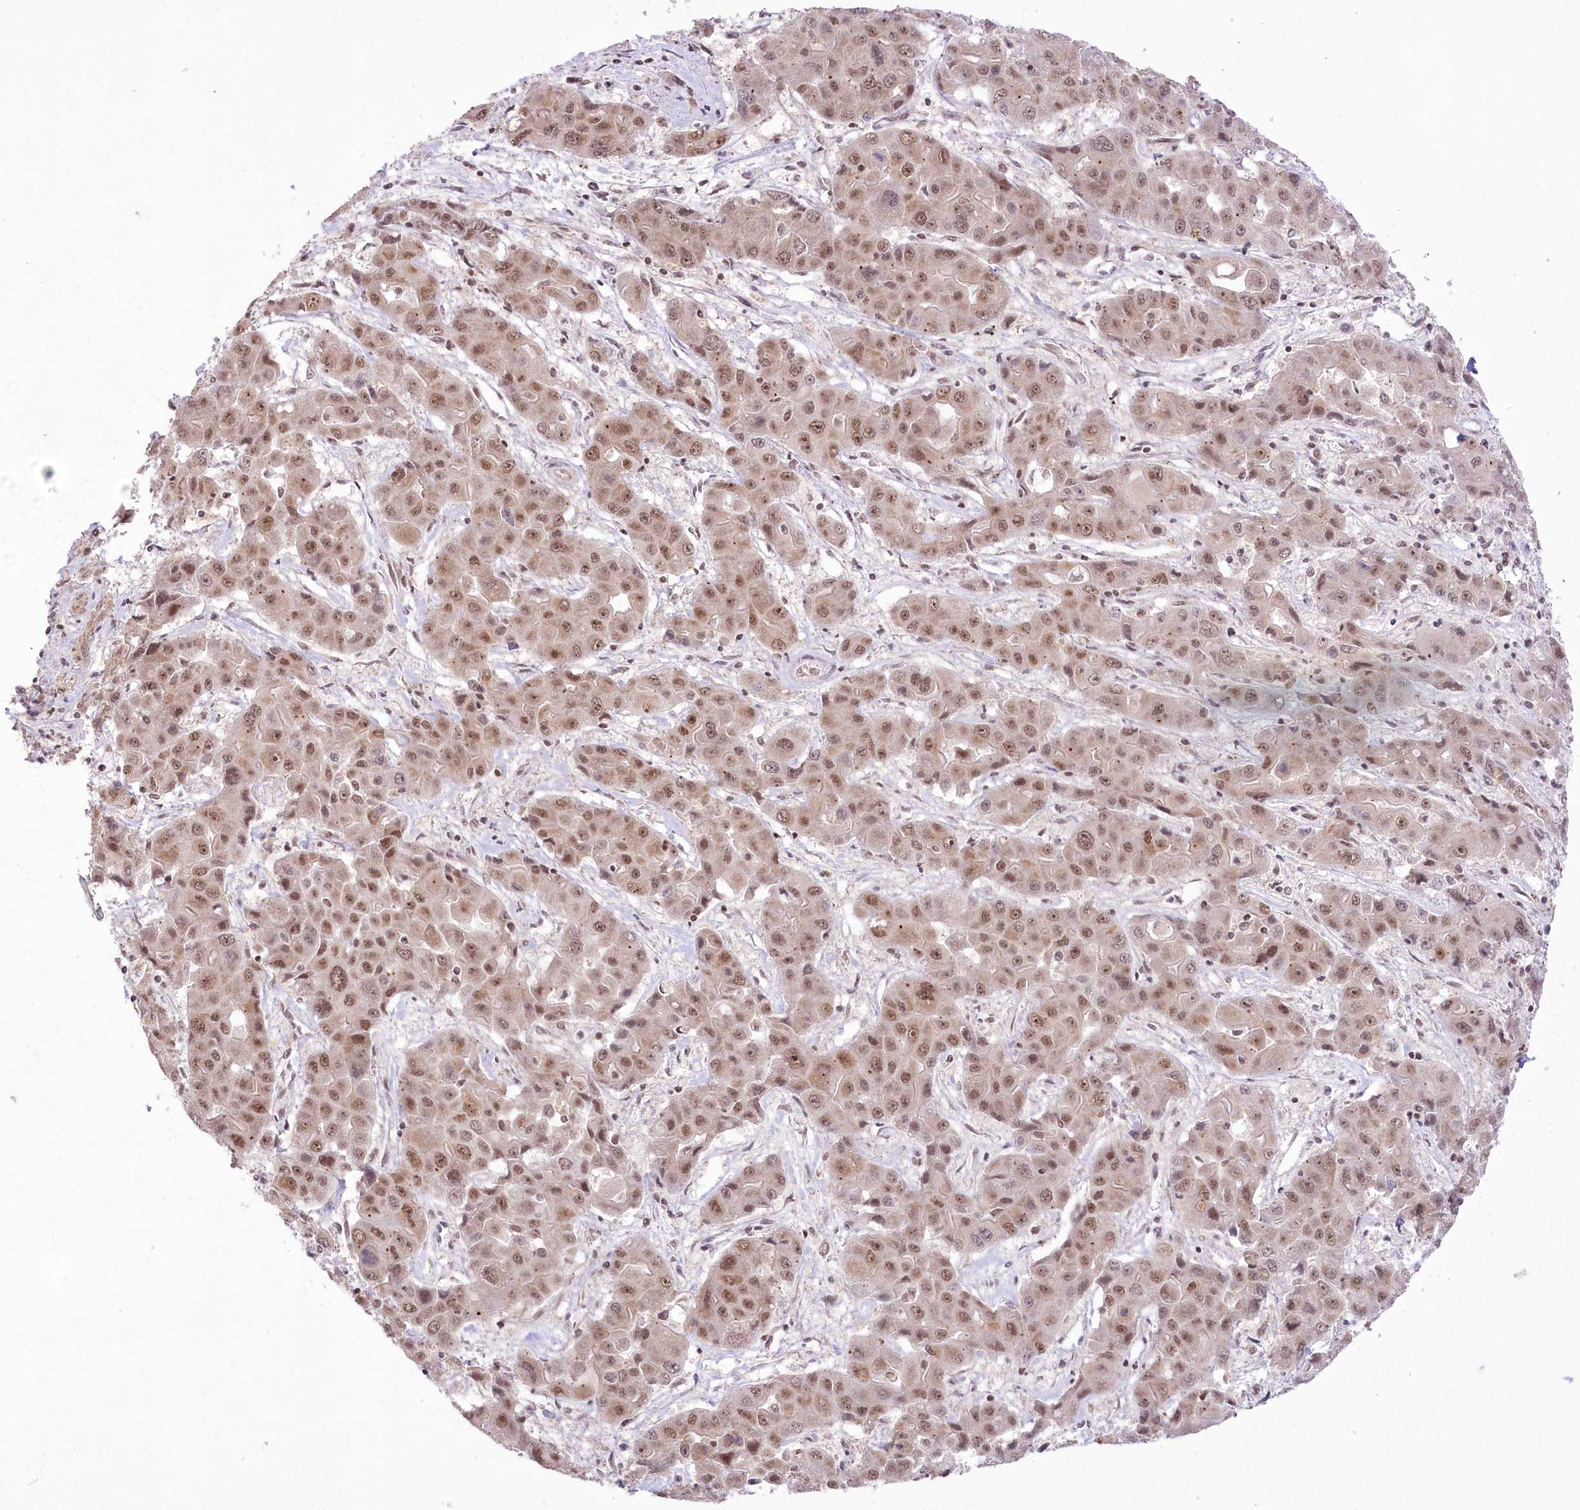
{"staining": {"intensity": "moderate", "quantity": ">75%", "location": "nuclear"}, "tissue": "liver cancer", "cell_type": "Tumor cells", "image_type": "cancer", "snomed": [{"axis": "morphology", "description": "Cholangiocarcinoma"}, {"axis": "topography", "description": "Liver"}], "caption": "Moderate nuclear expression for a protein is present in approximately >75% of tumor cells of liver cancer (cholangiocarcinoma) using IHC.", "gene": "ZMAT2", "patient": {"sex": "male", "age": 67}}